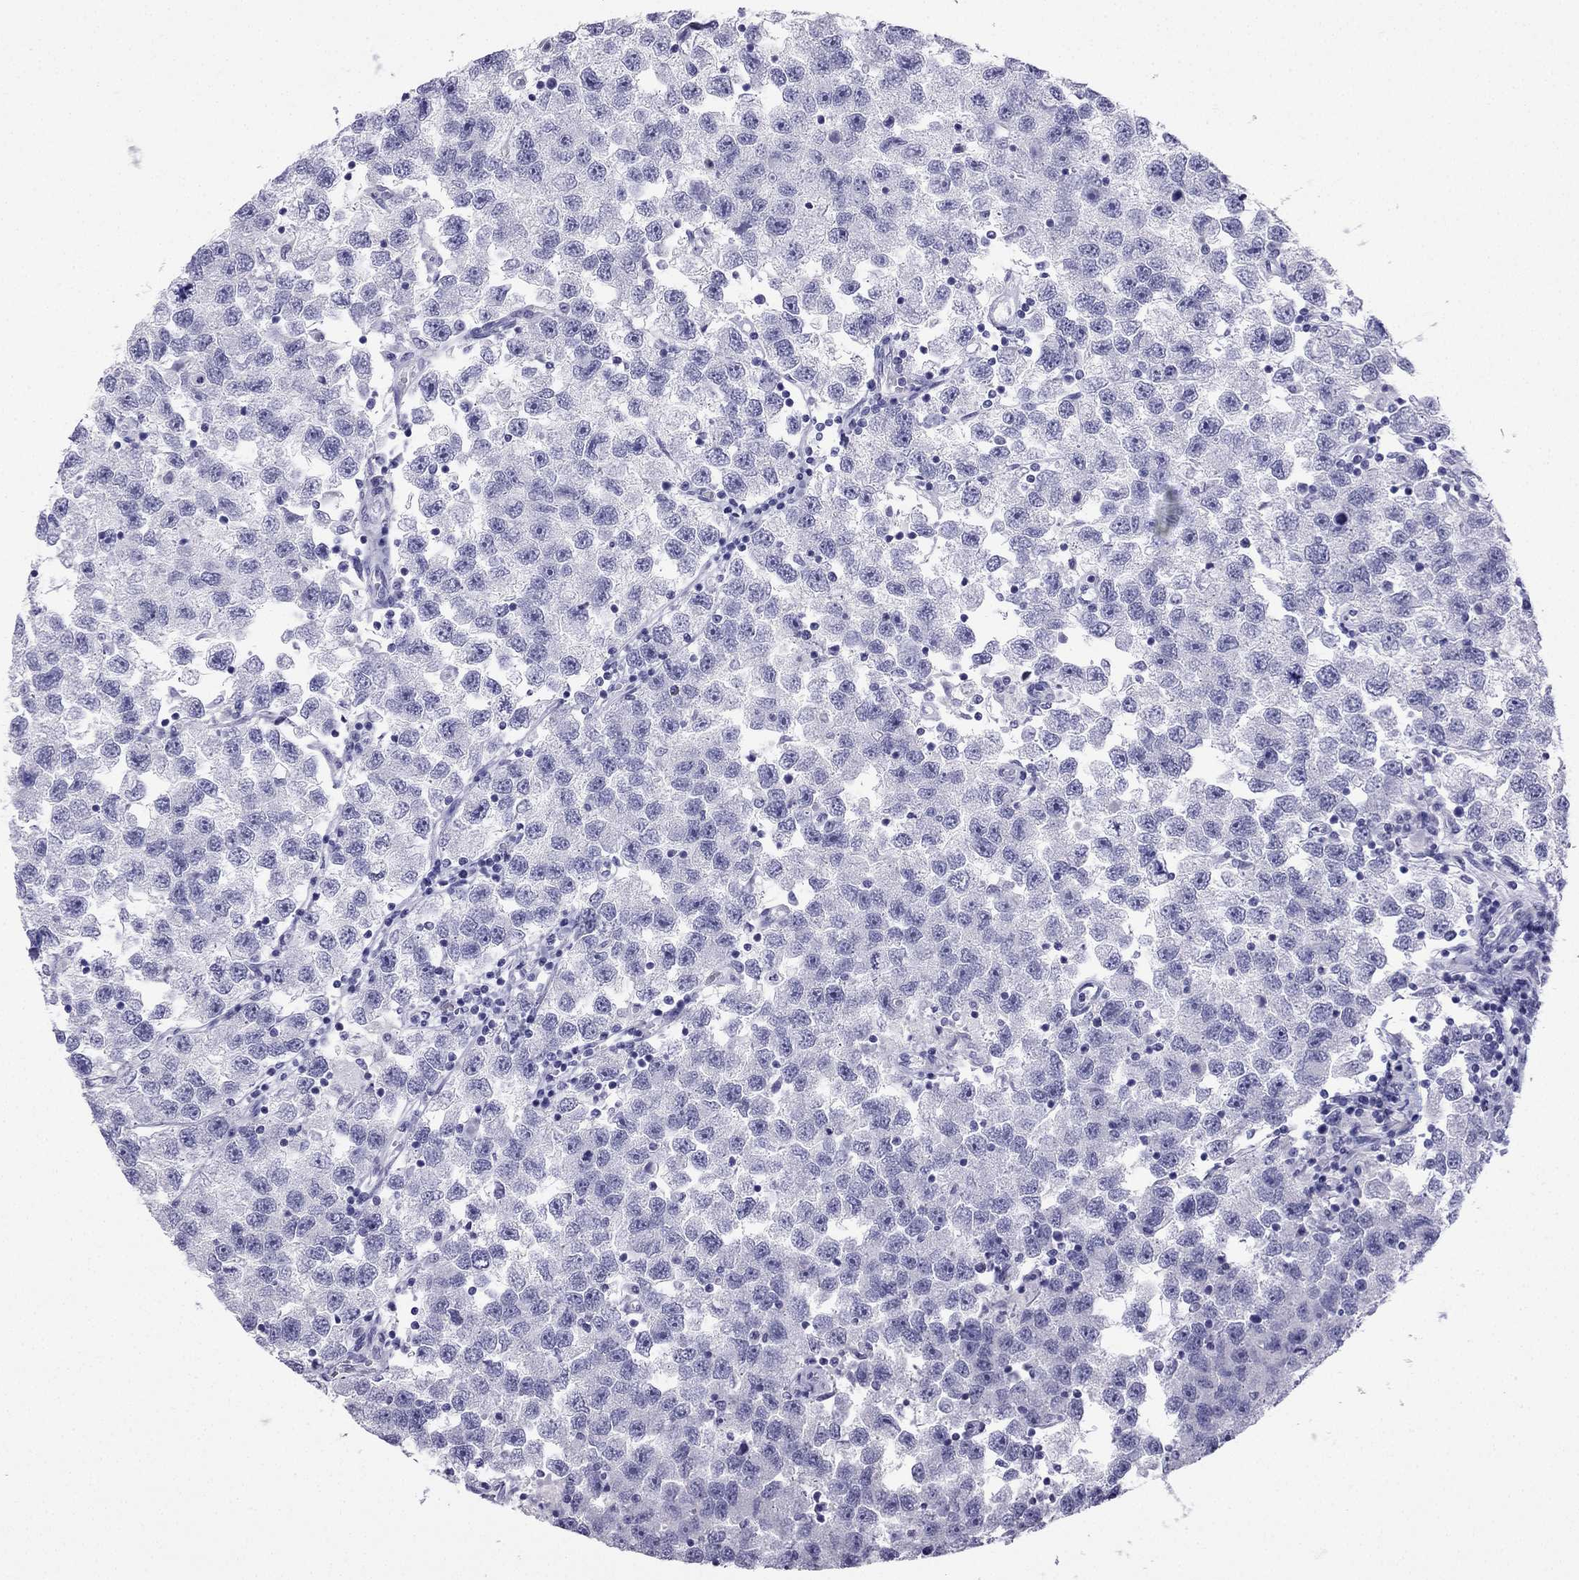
{"staining": {"intensity": "negative", "quantity": "none", "location": "none"}, "tissue": "testis cancer", "cell_type": "Tumor cells", "image_type": "cancer", "snomed": [{"axis": "morphology", "description": "Seminoma, NOS"}, {"axis": "topography", "description": "Testis"}], "caption": "Seminoma (testis) was stained to show a protein in brown. There is no significant positivity in tumor cells.", "gene": "SLC18A2", "patient": {"sex": "male", "age": 26}}